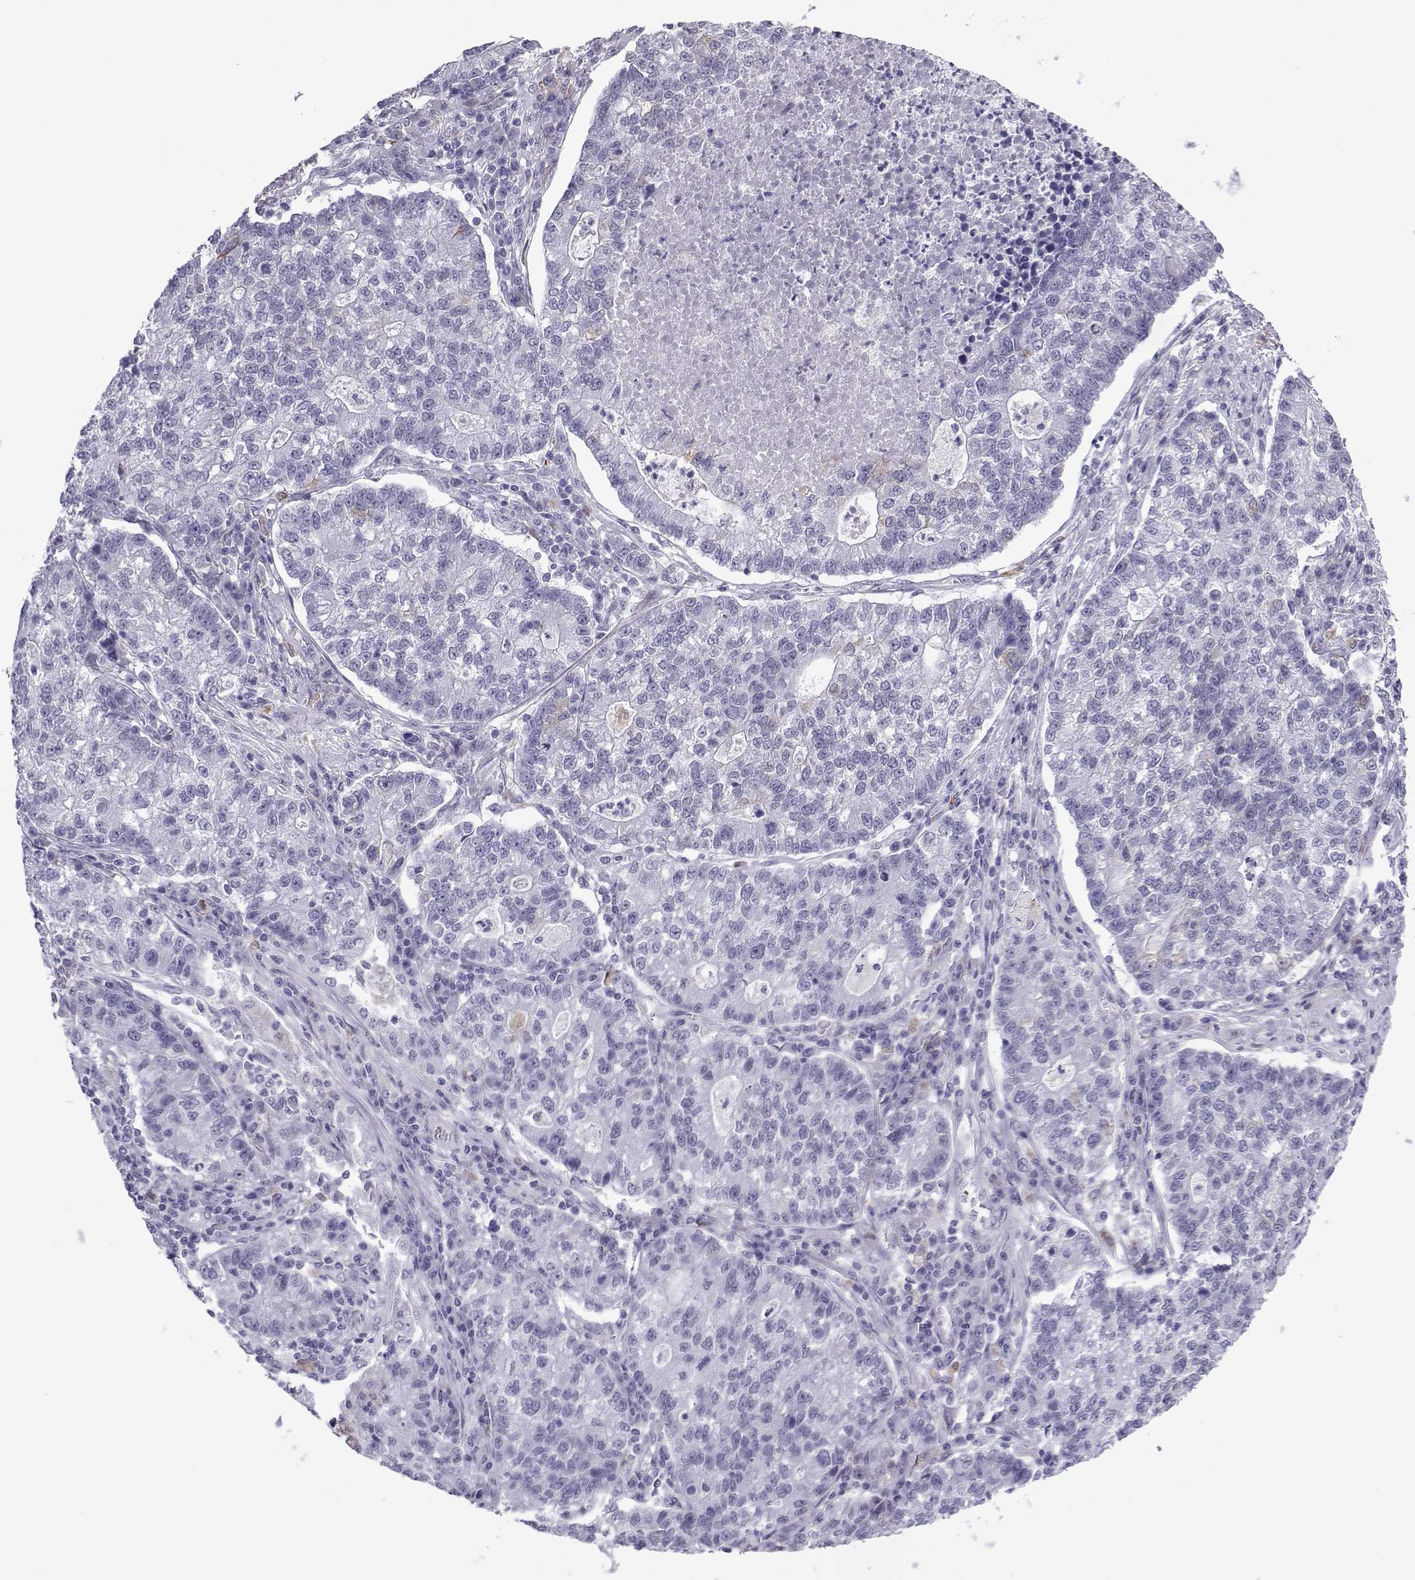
{"staining": {"intensity": "negative", "quantity": "none", "location": "none"}, "tissue": "lung cancer", "cell_type": "Tumor cells", "image_type": "cancer", "snomed": [{"axis": "morphology", "description": "Adenocarcinoma, NOS"}, {"axis": "topography", "description": "Lung"}], "caption": "A micrograph of human adenocarcinoma (lung) is negative for staining in tumor cells.", "gene": "MRGBP", "patient": {"sex": "male", "age": 57}}